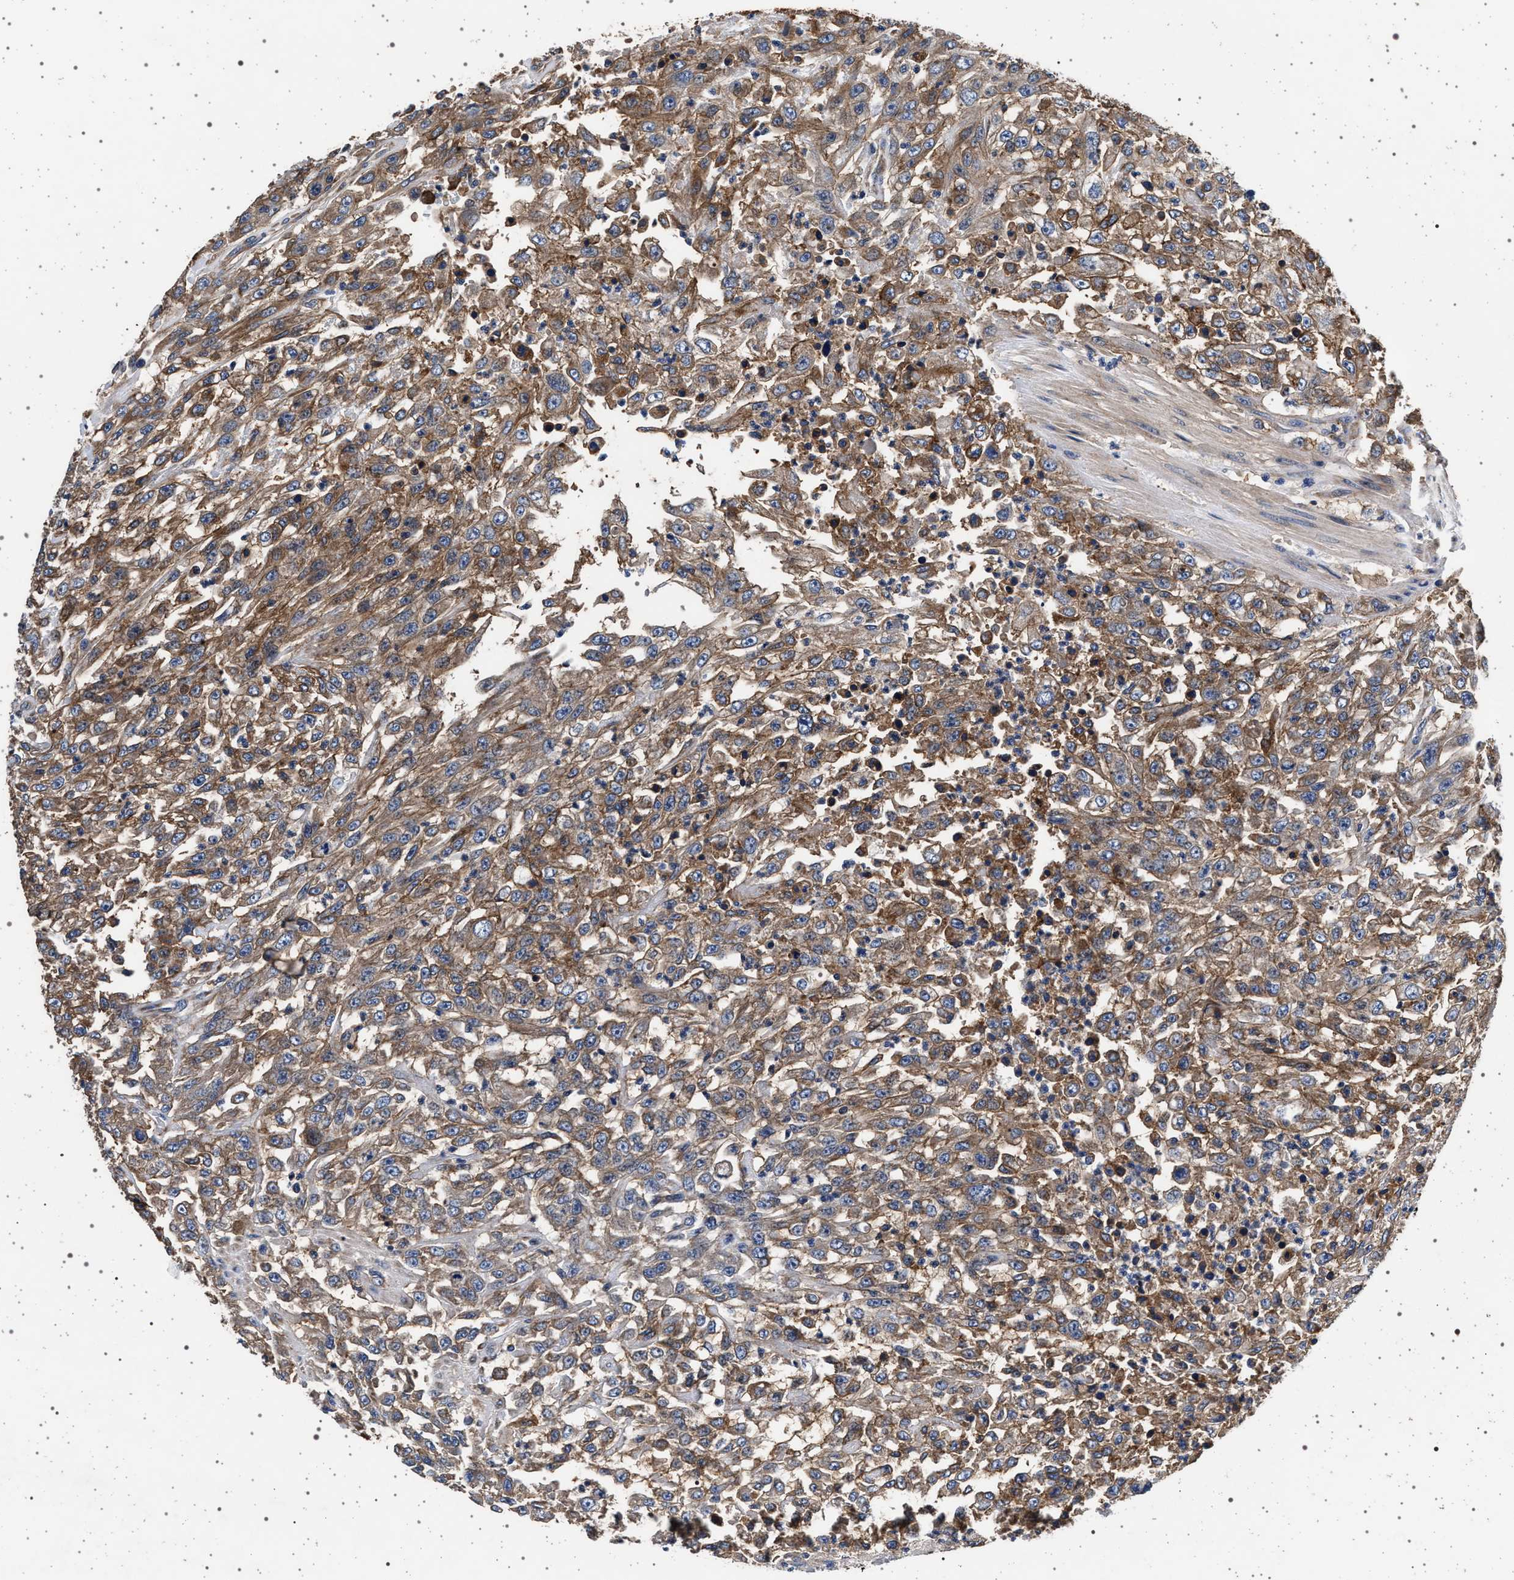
{"staining": {"intensity": "moderate", "quantity": ">75%", "location": "cytoplasmic/membranous"}, "tissue": "urothelial cancer", "cell_type": "Tumor cells", "image_type": "cancer", "snomed": [{"axis": "morphology", "description": "Urothelial carcinoma, High grade"}, {"axis": "topography", "description": "Urinary bladder"}], "caption": "Tumor cells exhibit medium levels of moderate cytoplasmic/membranous staining in about >75% of cells in human high-grade urothelial carcinoma.", "gene": "MAP3K2", "patient": {"sex": "male", "age": 46}}